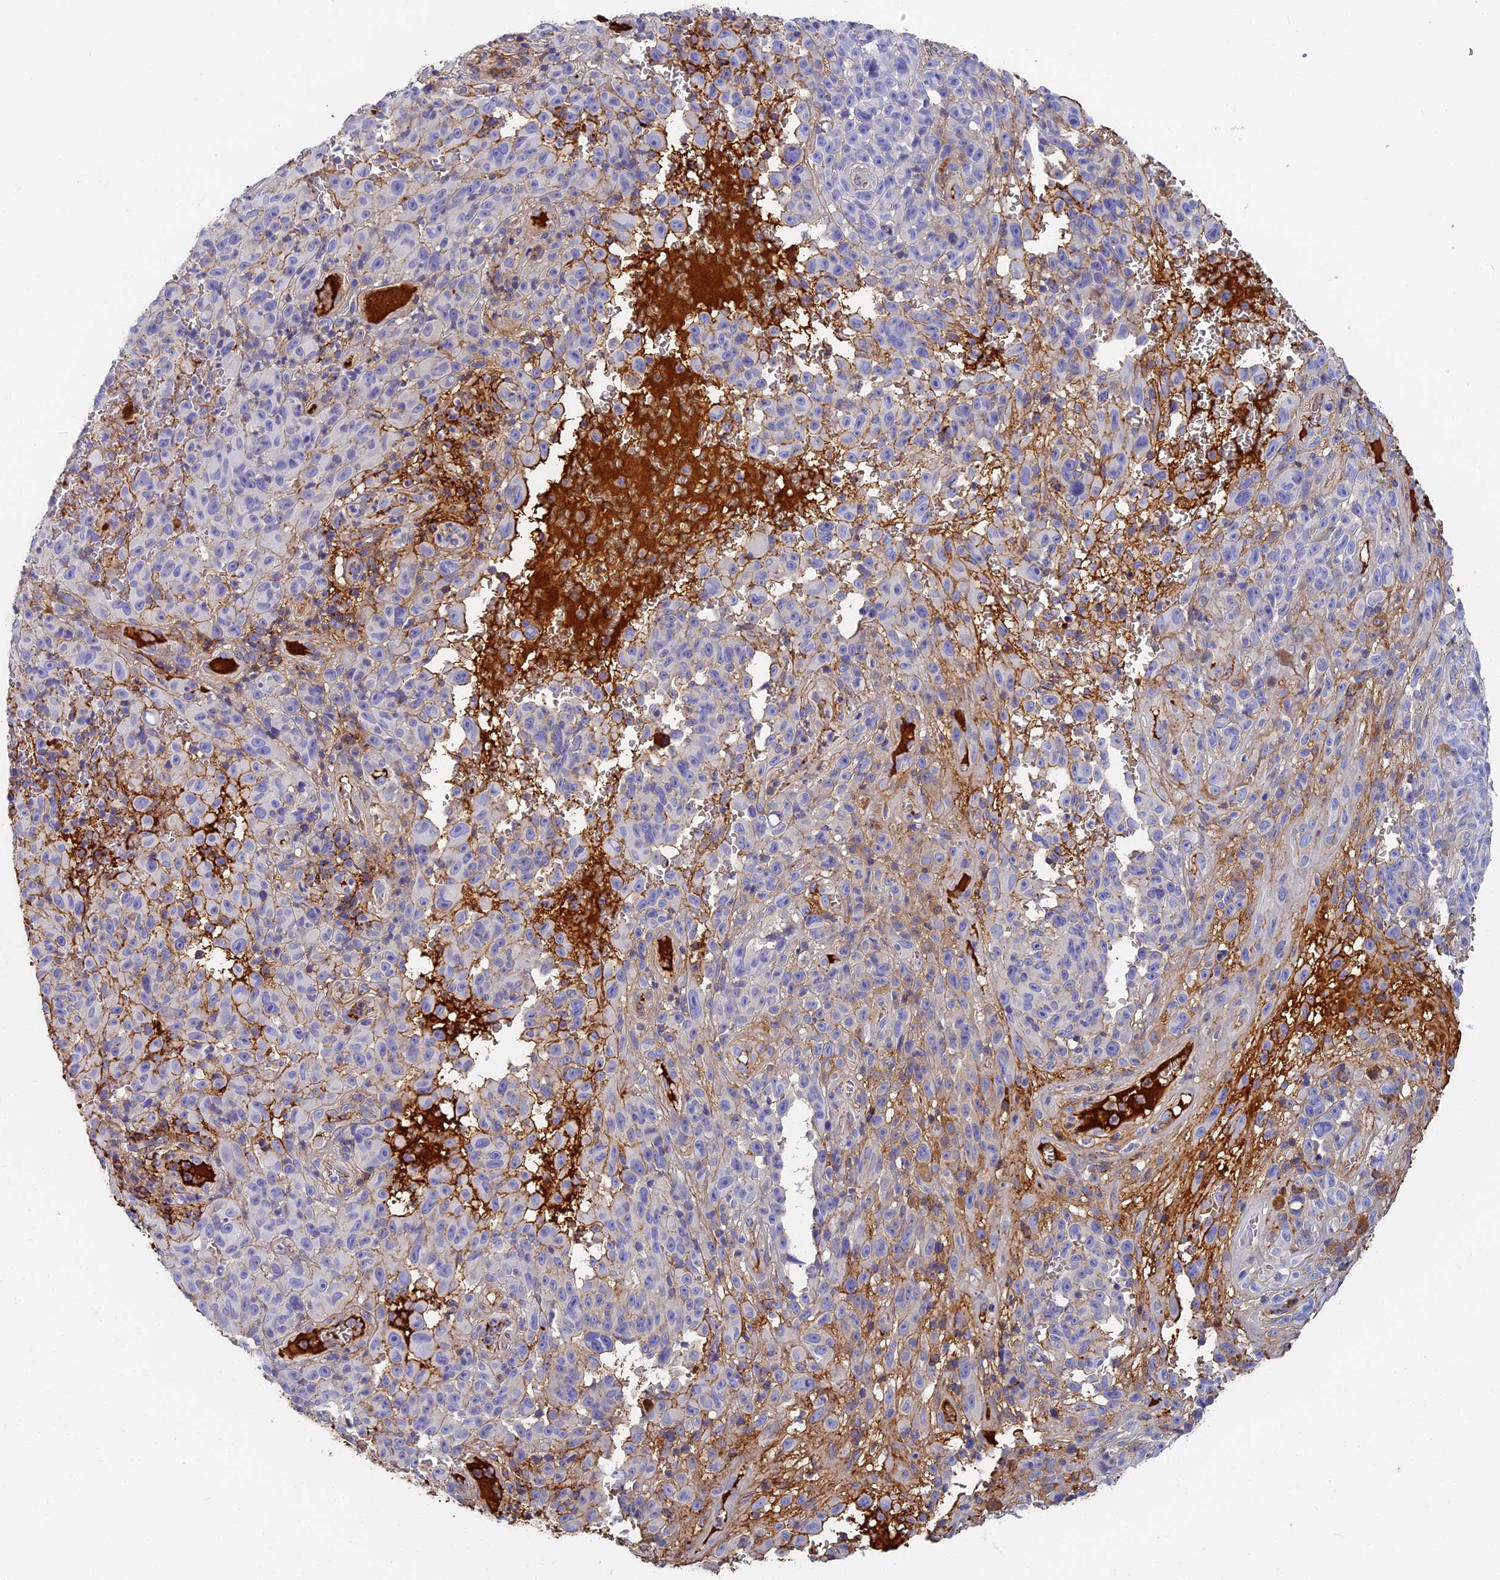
{"staining": {"intensity": "moderate", "quantity": "<25%", "location": "cytoplasmic/membranous"}, "tissue": "melanoma", "cell_type": "Tumor cells", "image_type": "cancer", "snomed": [{"axis": "morphology", "description": "Malignant melanoma, NOS"}, {"axis": "topography", "description": "Skin"}], "caption": "Moderate cytoplasmic/membranous positivity is appreciated in about <25% of tumor cells in melanoma.", "gene": "ITIH1", "patient": {"sex": "female", "age": 82}}